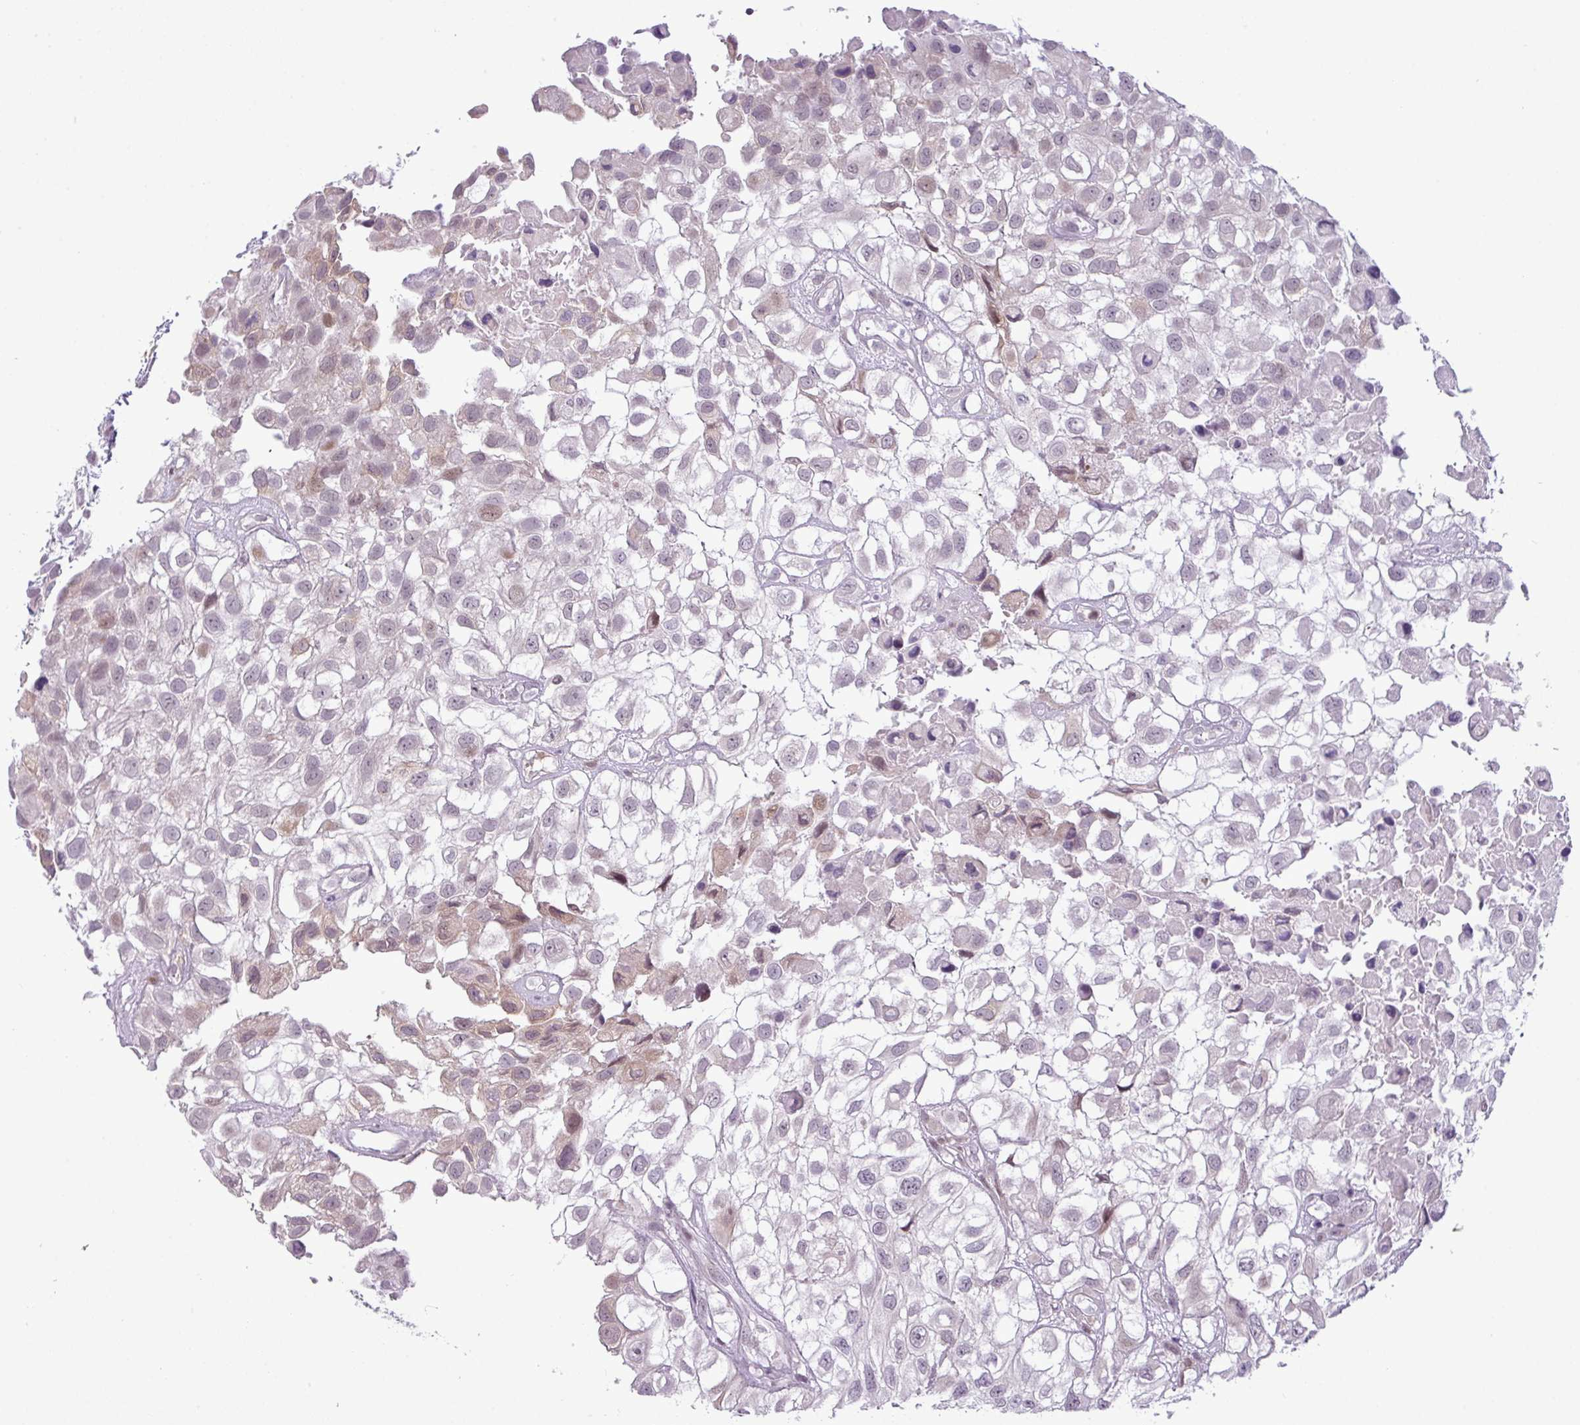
{"staining": {"intensity": "weak", "quantity": "<25%", "location": "cytoplasmic/membranous"}, "tissue": "urothelial cancer", "cell_type": "Tumor cells", "image_type": "cancer", "snomed": [{"axis": "morphology", "description": "Urothelial carcinoma, High grade"}, {"axis": "topography", "description": "Urinary bladder"}], "caption": "Immunohistochemistry (IHC) image of high-grade urothelial carcinoma stained for a protein (brown), which demonstrates no positivity in tumor cells.", "gene": "SLC66A2", "patient": {"sex": "male", "age": 56}}